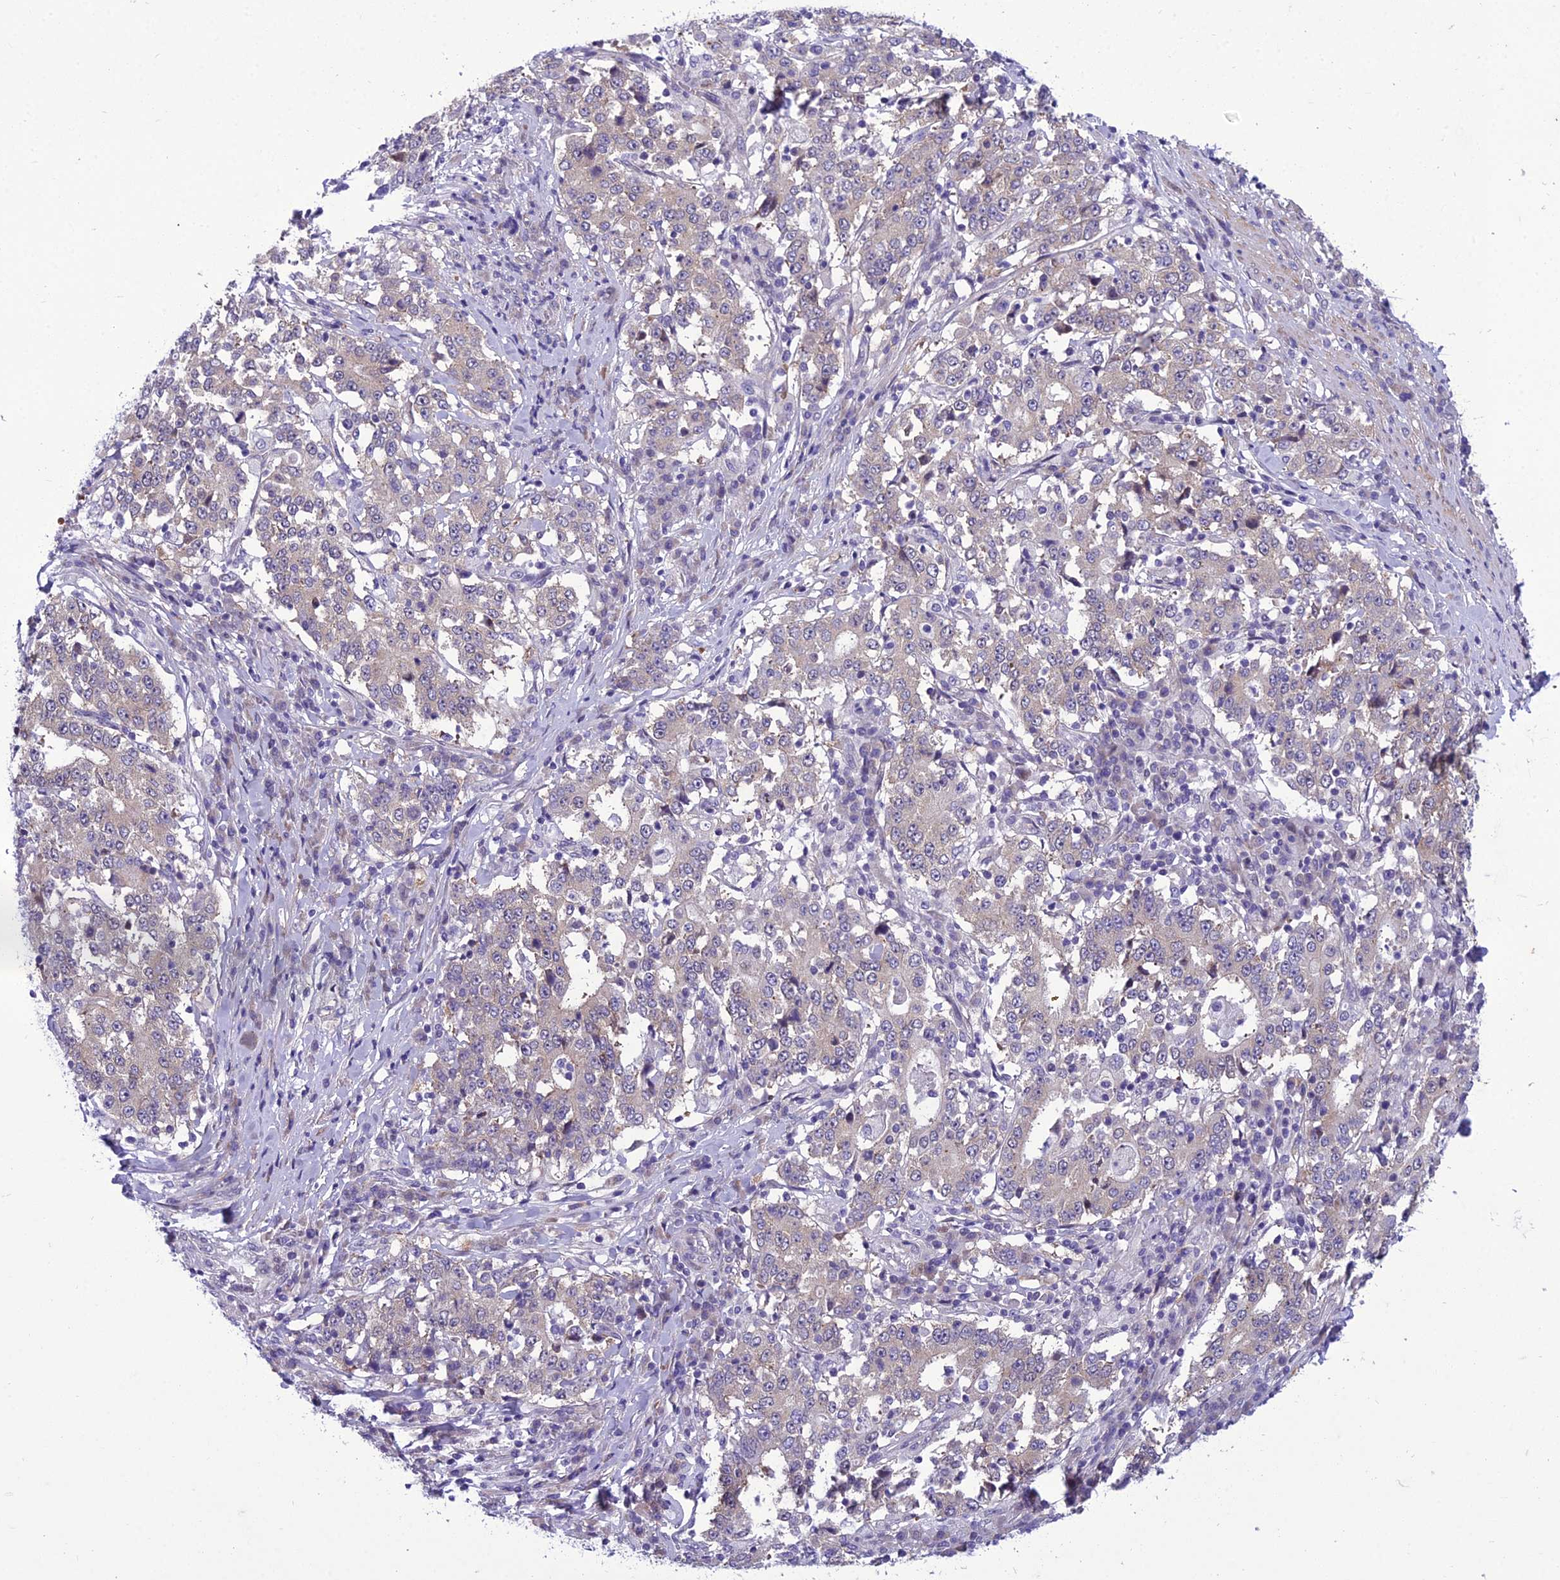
{"staining": {"intensity": "negative", "quantity": "none", "location": "none"}, "tissue": "stomach cancer", "cell_type": "Tumor cells", "image_type": "cancer", "snomed": [{"axis": "morphology", "description": "Adenocarcinoma, NOS"}, {"axis": "topography", "description": "Stomach"}], "caption": "Protein analysis of stomach cancer (adenocarcinoma) demonstrates no significant staining in tumor cells.", "gene": "GAB4", "patient": {"sex": "male", "age": 59}}